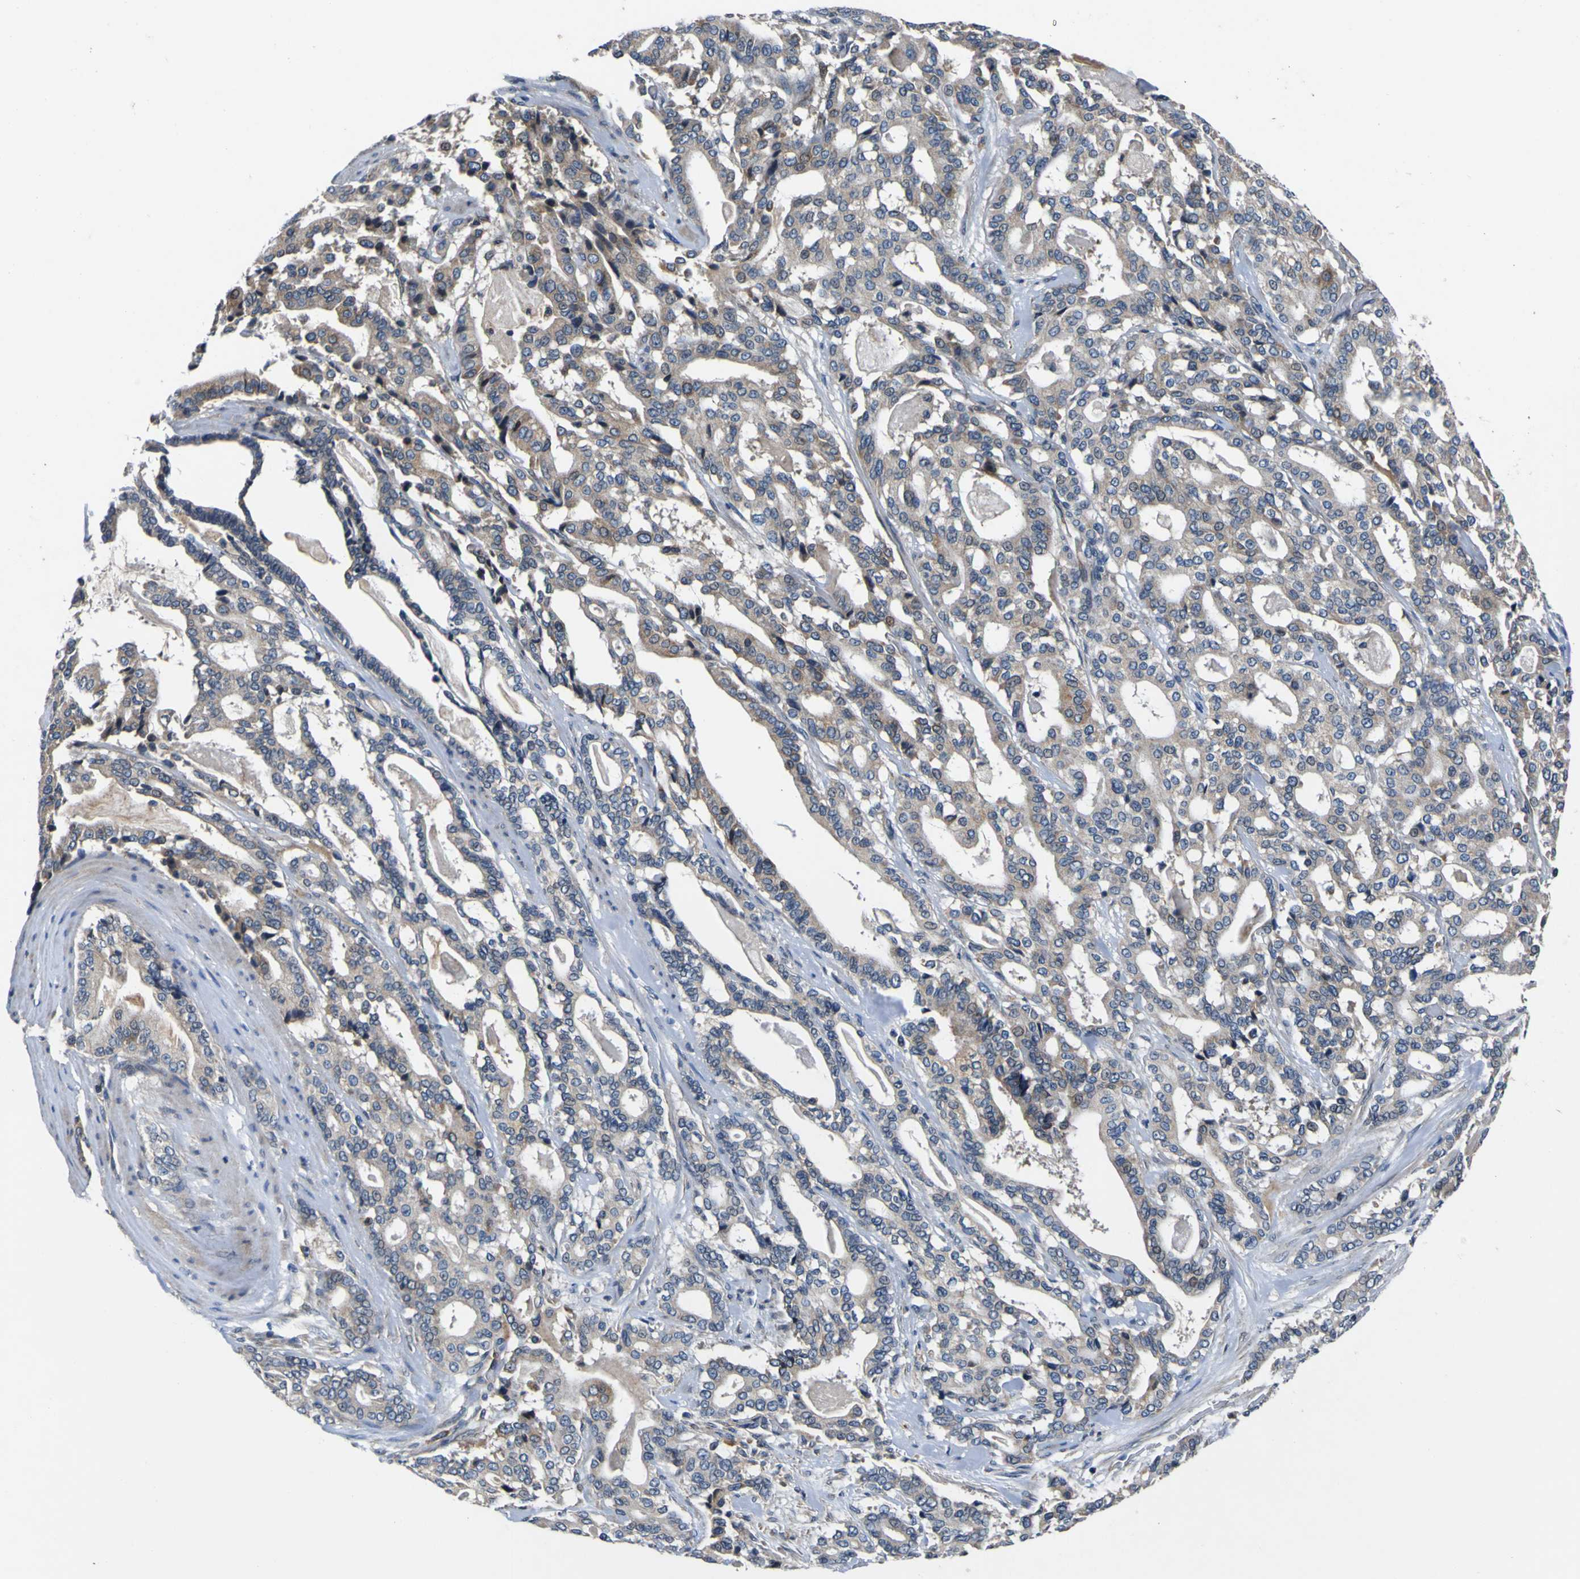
{"staining": {"intensity": "weak", "quantity": "25%-75%", "location": "cytoplasmic/membranous"}, "tissue": "pancreatic cancer", "cell_type": "Tumor cells", "image_type": "cancer", "snomed": [{"axis": "morphology", "description": "Adenocarcinoma, NOS"}, {"axis": "topography", "description": "Pancreas"}], "caption": "Pancreatic cancer stained with immunohistochemistry reveals weak cytoplasmic/membranous positivity in about 25%-75% of tumor cells. (brown staining indicates protein expression, while blue staining denotes nuclei).", "gene": "EPHB4", "patient": {"sex": "male", "age": 63}}